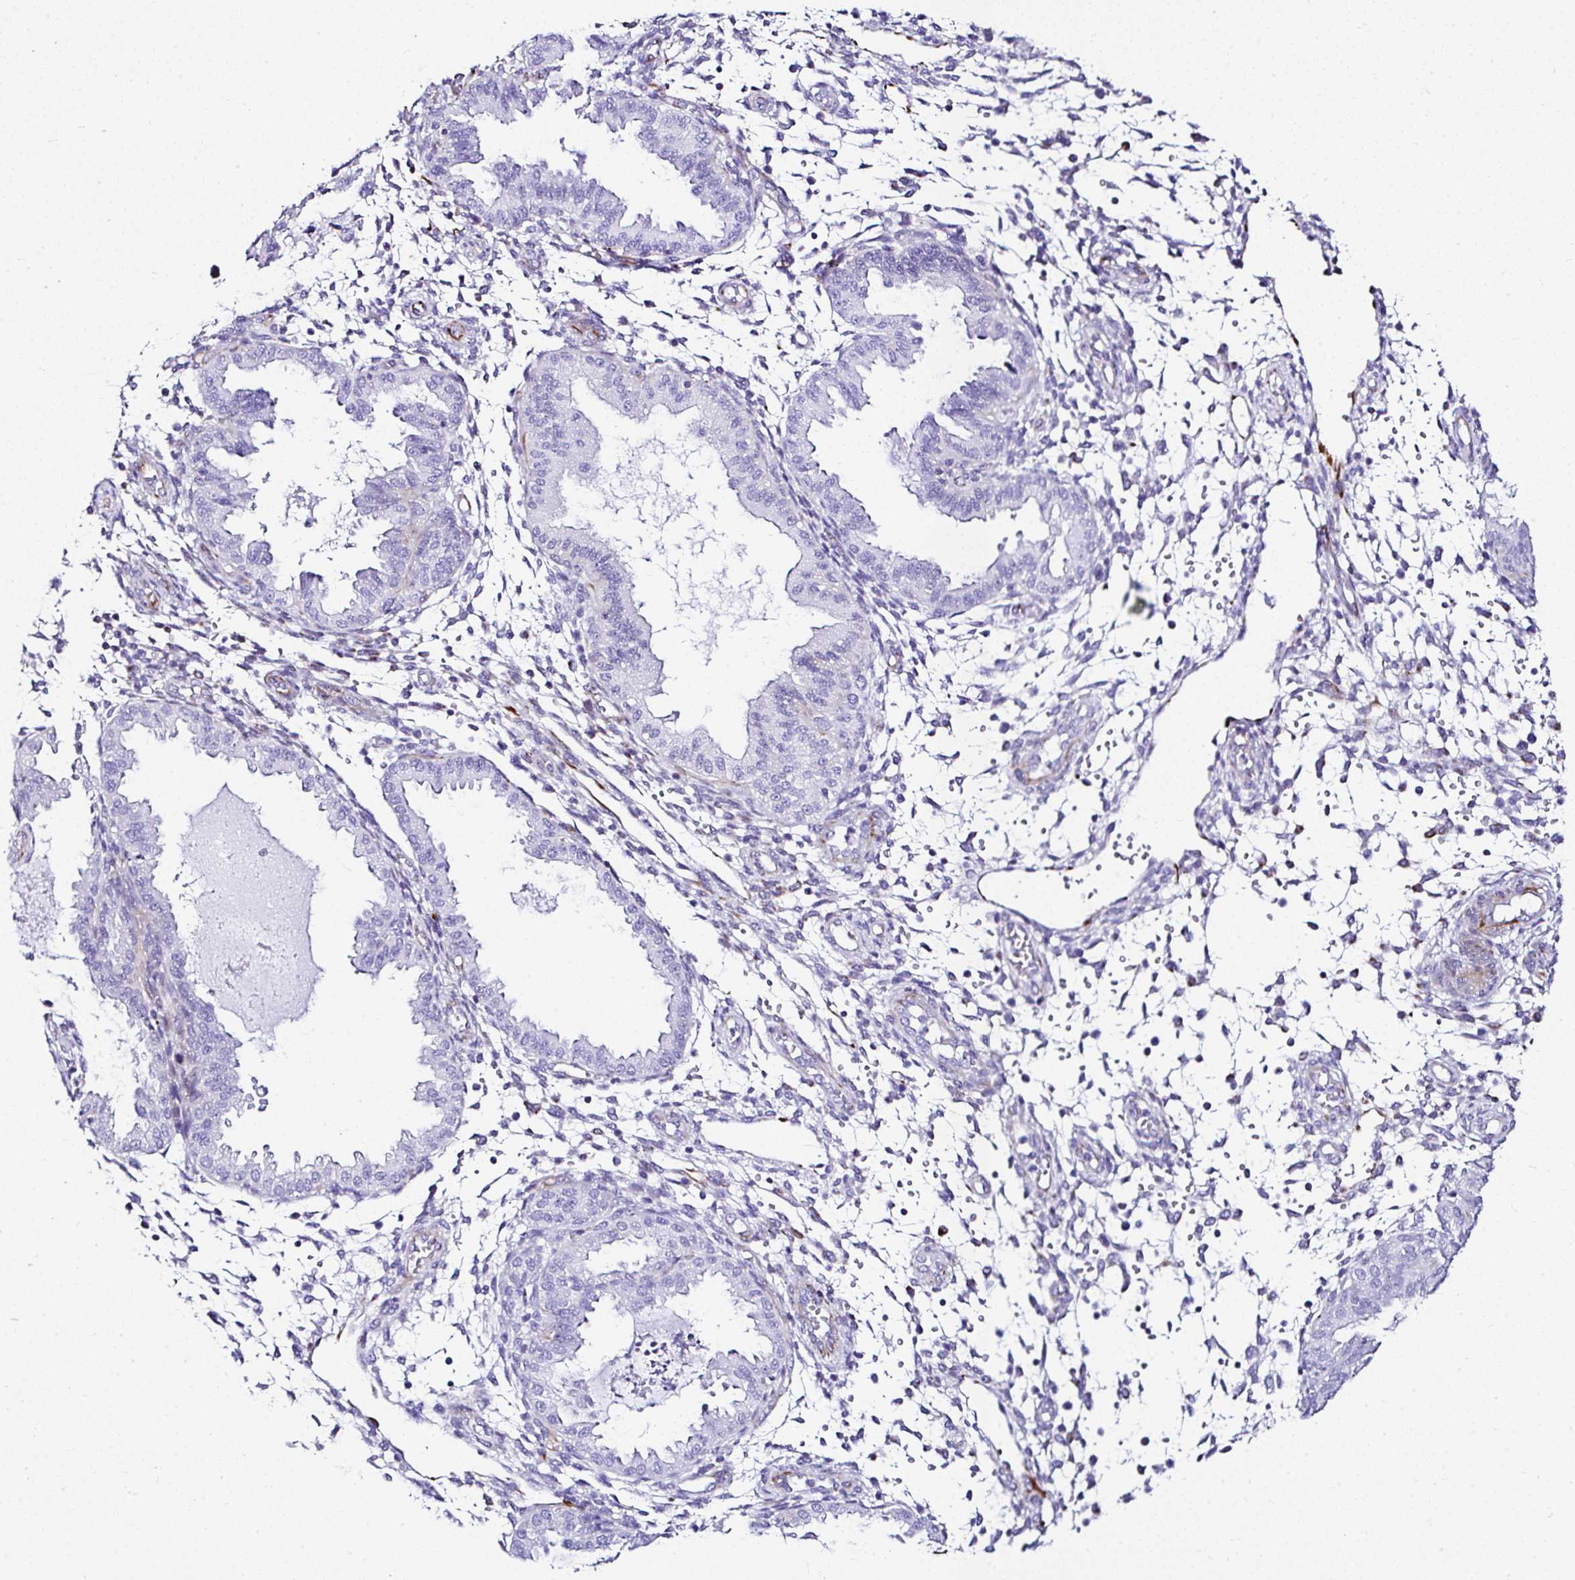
{"staining": {"intensity": "negative", "quantity": "none", "location": "none"}, "tissue": "endometrium", "cell_type": "Cells in endometrial stroma", "image_type": "normal", "snomed": [{"axis": "morphology", "description": "Normal tissue, NOS"}, {"axis": "topography", "description": "Endometrium"}], "caption": "This is an immunohistochemistry photomicrograph of normal endometrium. There is no staining in cells in endometrial stroma.", "gene": "DEPDC5", "patient": {"sex": "female", "age": 33}}